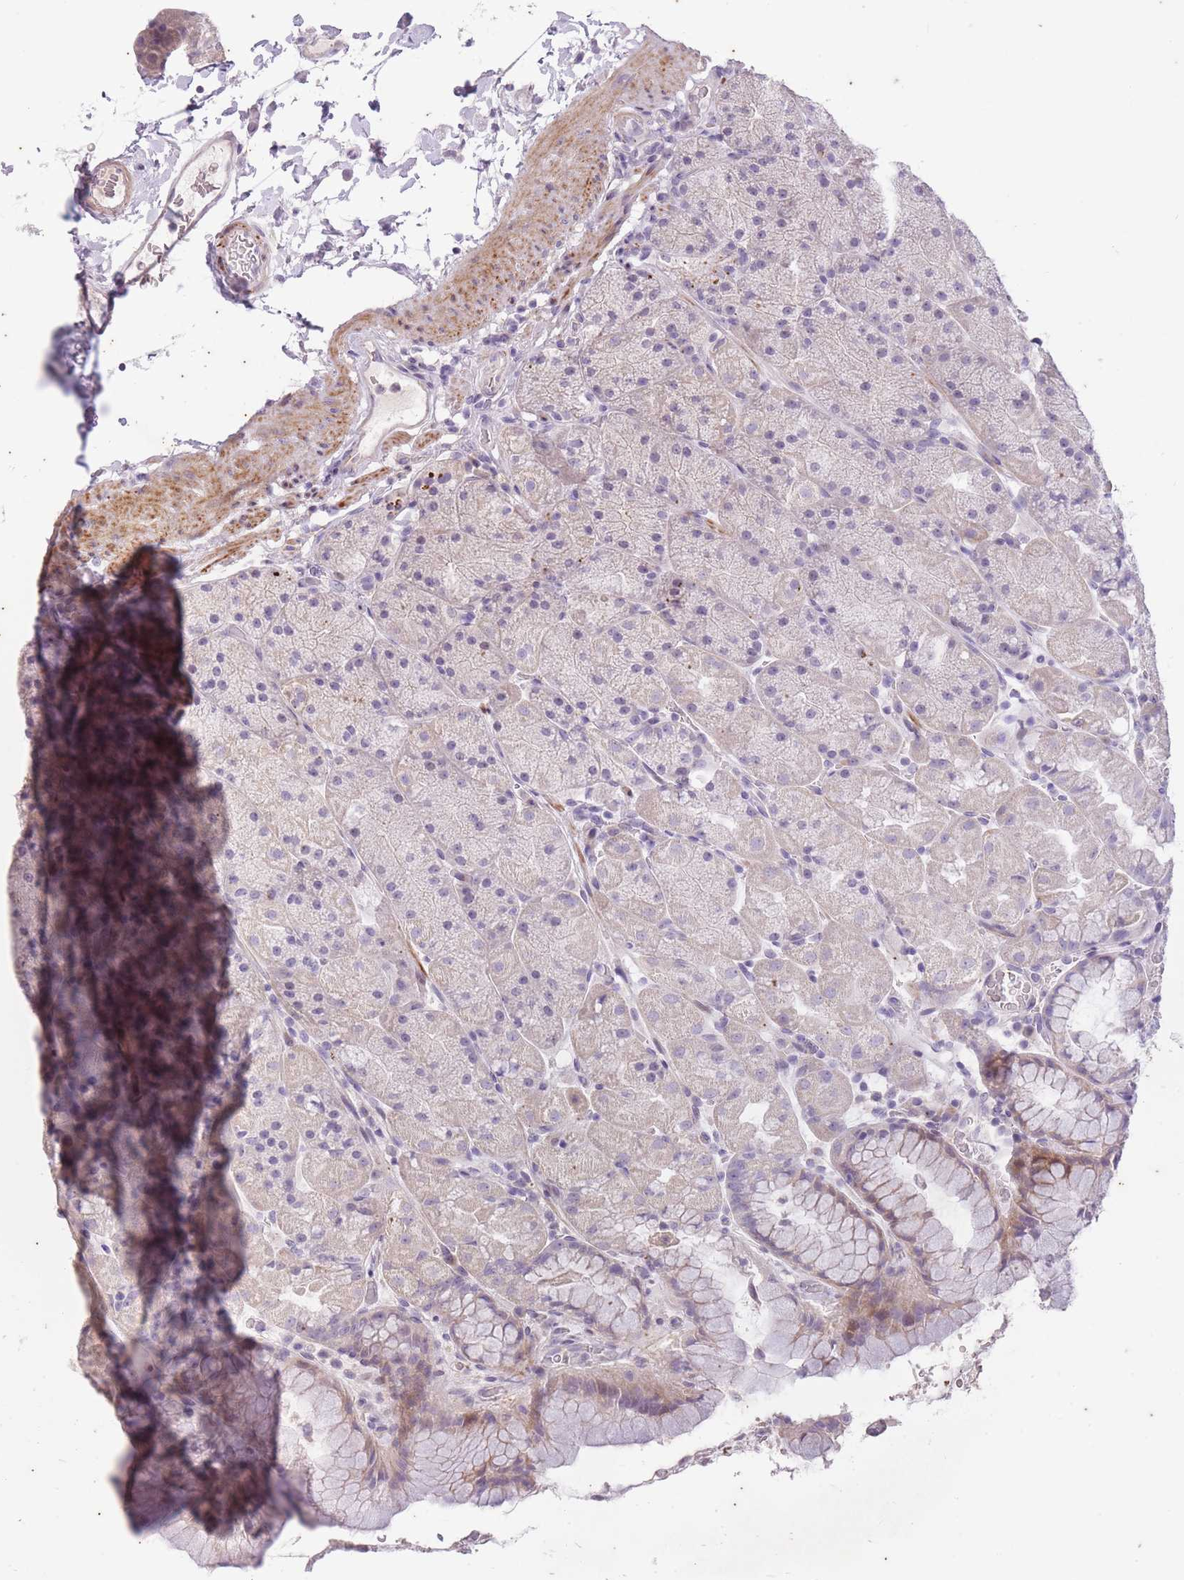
{"staining": {"intensity": "negative", "quantity": "none", "location": "none"}, "tissue": "stomach", "cell_type": "Glandular cells", "image_type": "normal", "snomed": [{"axis": "morphology", "description": "Normal tissue, NOS"}, {"axis": "topography", "description": "Stomach, upper"}, {"axis": "topography", "description": "Stomach, lower"}], "caption": "The micrograph demonstrates no staining of glandular cells in normal stomach.", "gene": "CNTNAP3B", "patient": {"sex": "male", "age": 67}}